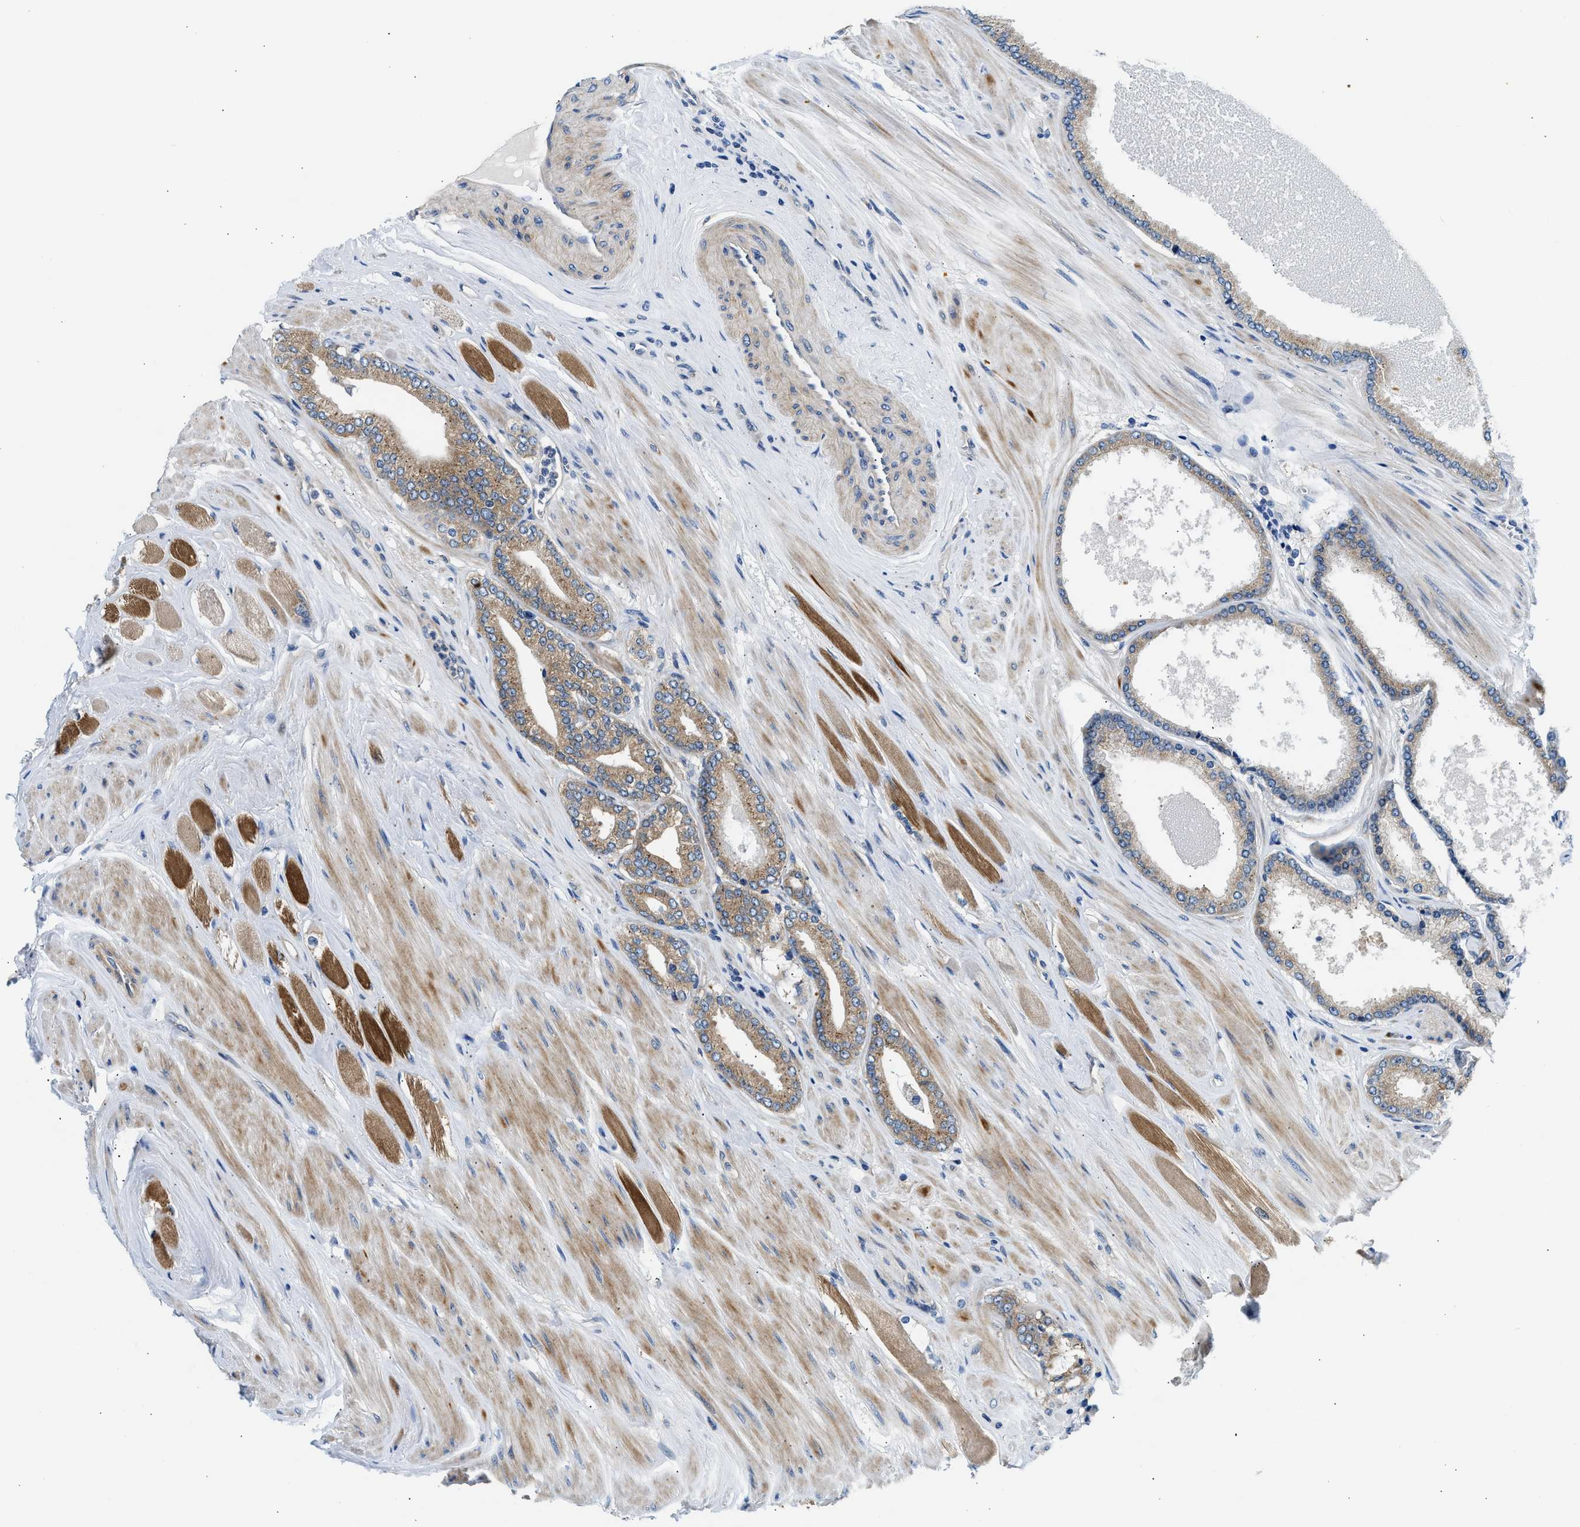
{"staining": {"intensity": "moderate", "quantity": ">75%", "location": "cytoplasmic/membranous"}, "tissue": "prostate cancer", "cell_type": "Tumor cells", "image_type": "cancer", "snomed": [{"axis": "morphology", "description": "Adenocarcinoma, High grade"}, {"axis": "topography", "description": "Prostate"}], "caption": "Immunohistochemical staining of prostate high-grade adenocarcinoma shows medium levels of moderate cytoplasmic/membranous staining in approximately >75% of tumor cells.", "gene": "LPIN2", "patient": {"sex": "male", "age": 61}}